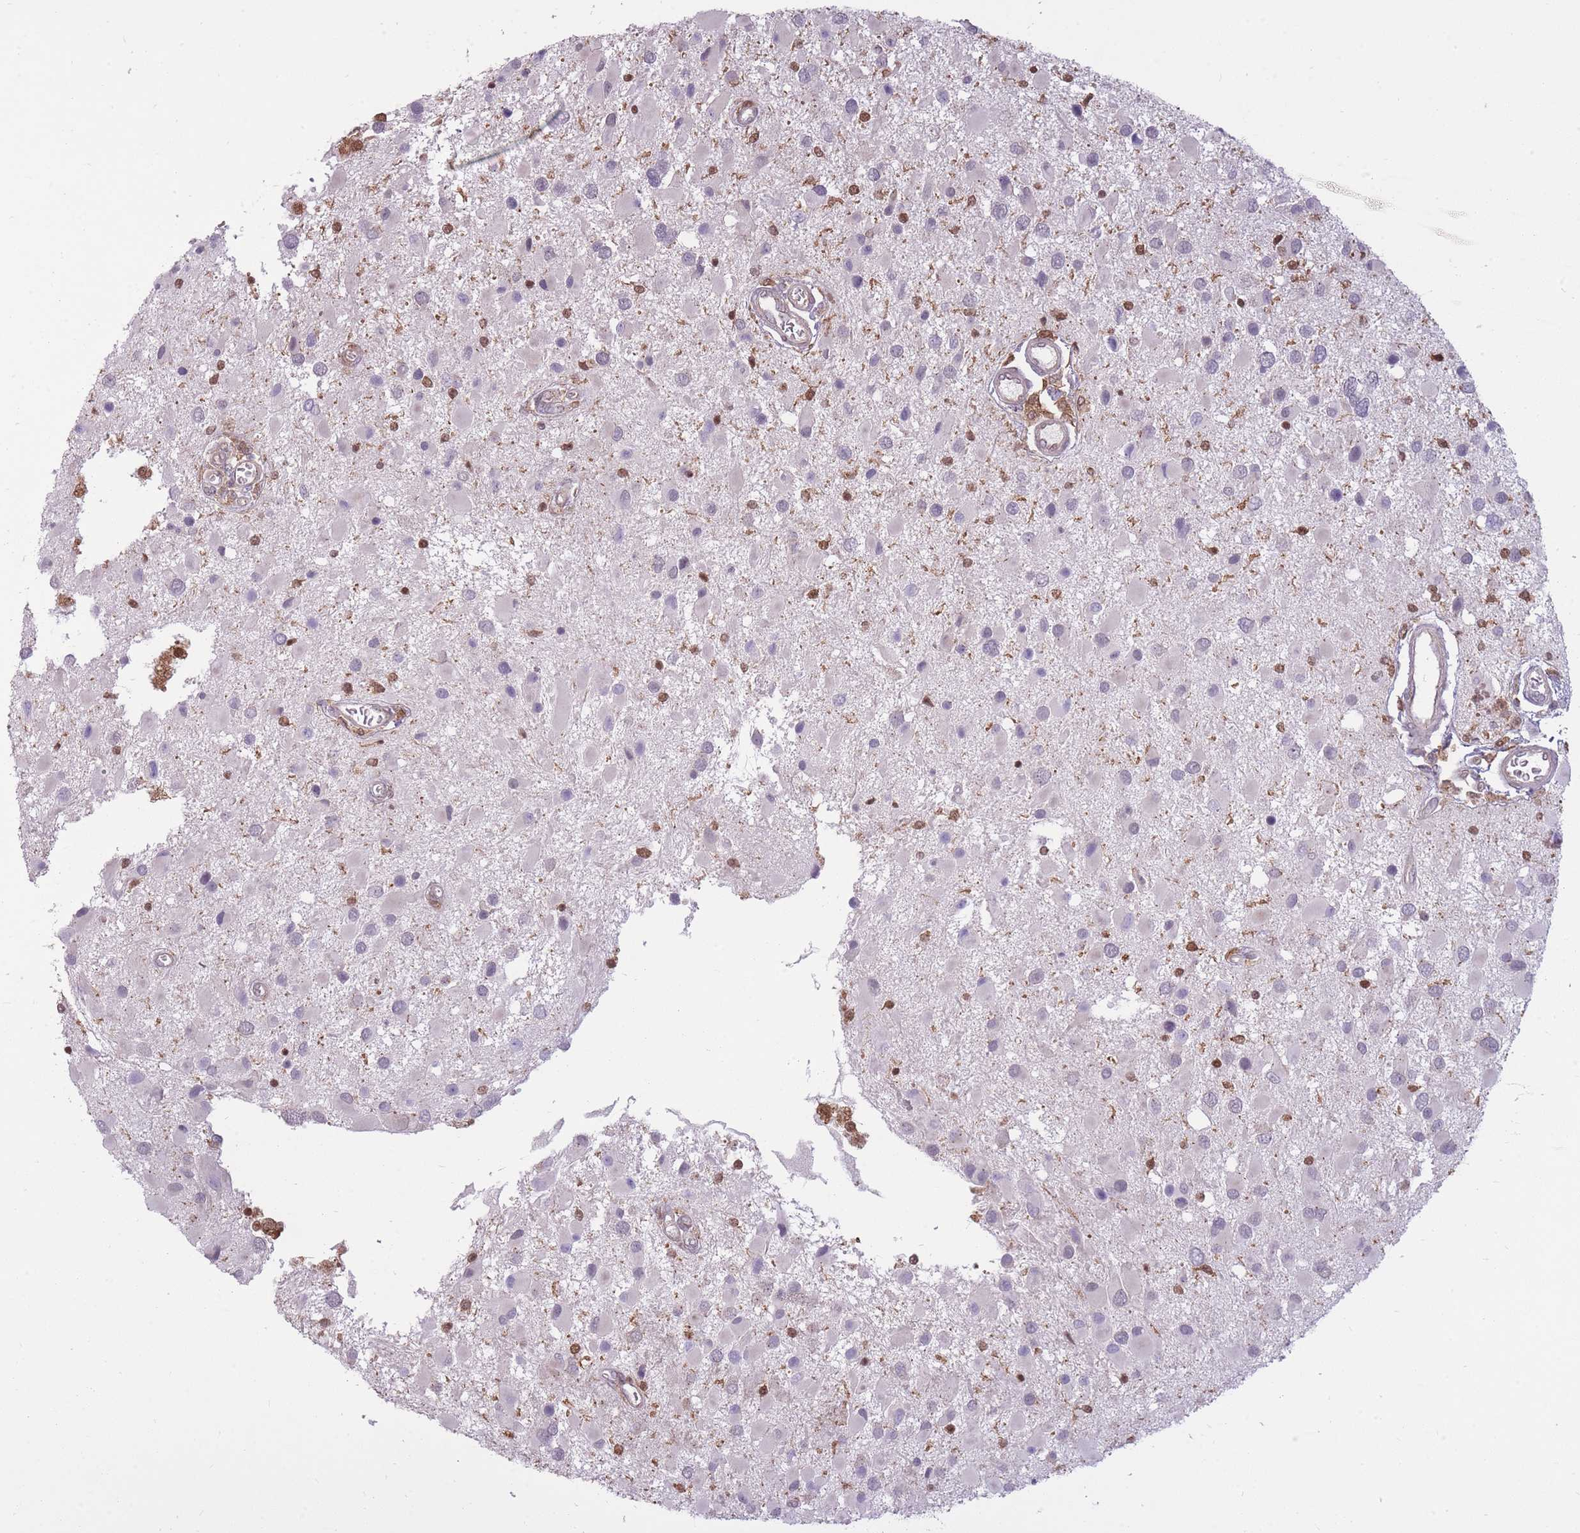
{"staining": {"intensity": "negative", "quantity": "none", "location": "none"}, "tissue": "glioma", "cell_type": "Tumor cells", "image_type": "cancer", "snomed": [{"axis": "morphology", "description": "Glioma, malignant, High grade"}, {"axis": "topography", "description": "Brain"}], "caption": "The image displays no significant expression in tumor cells of glioma.", "gene": "LGALS9", "patient": {"sex": "male", "age": 53}}